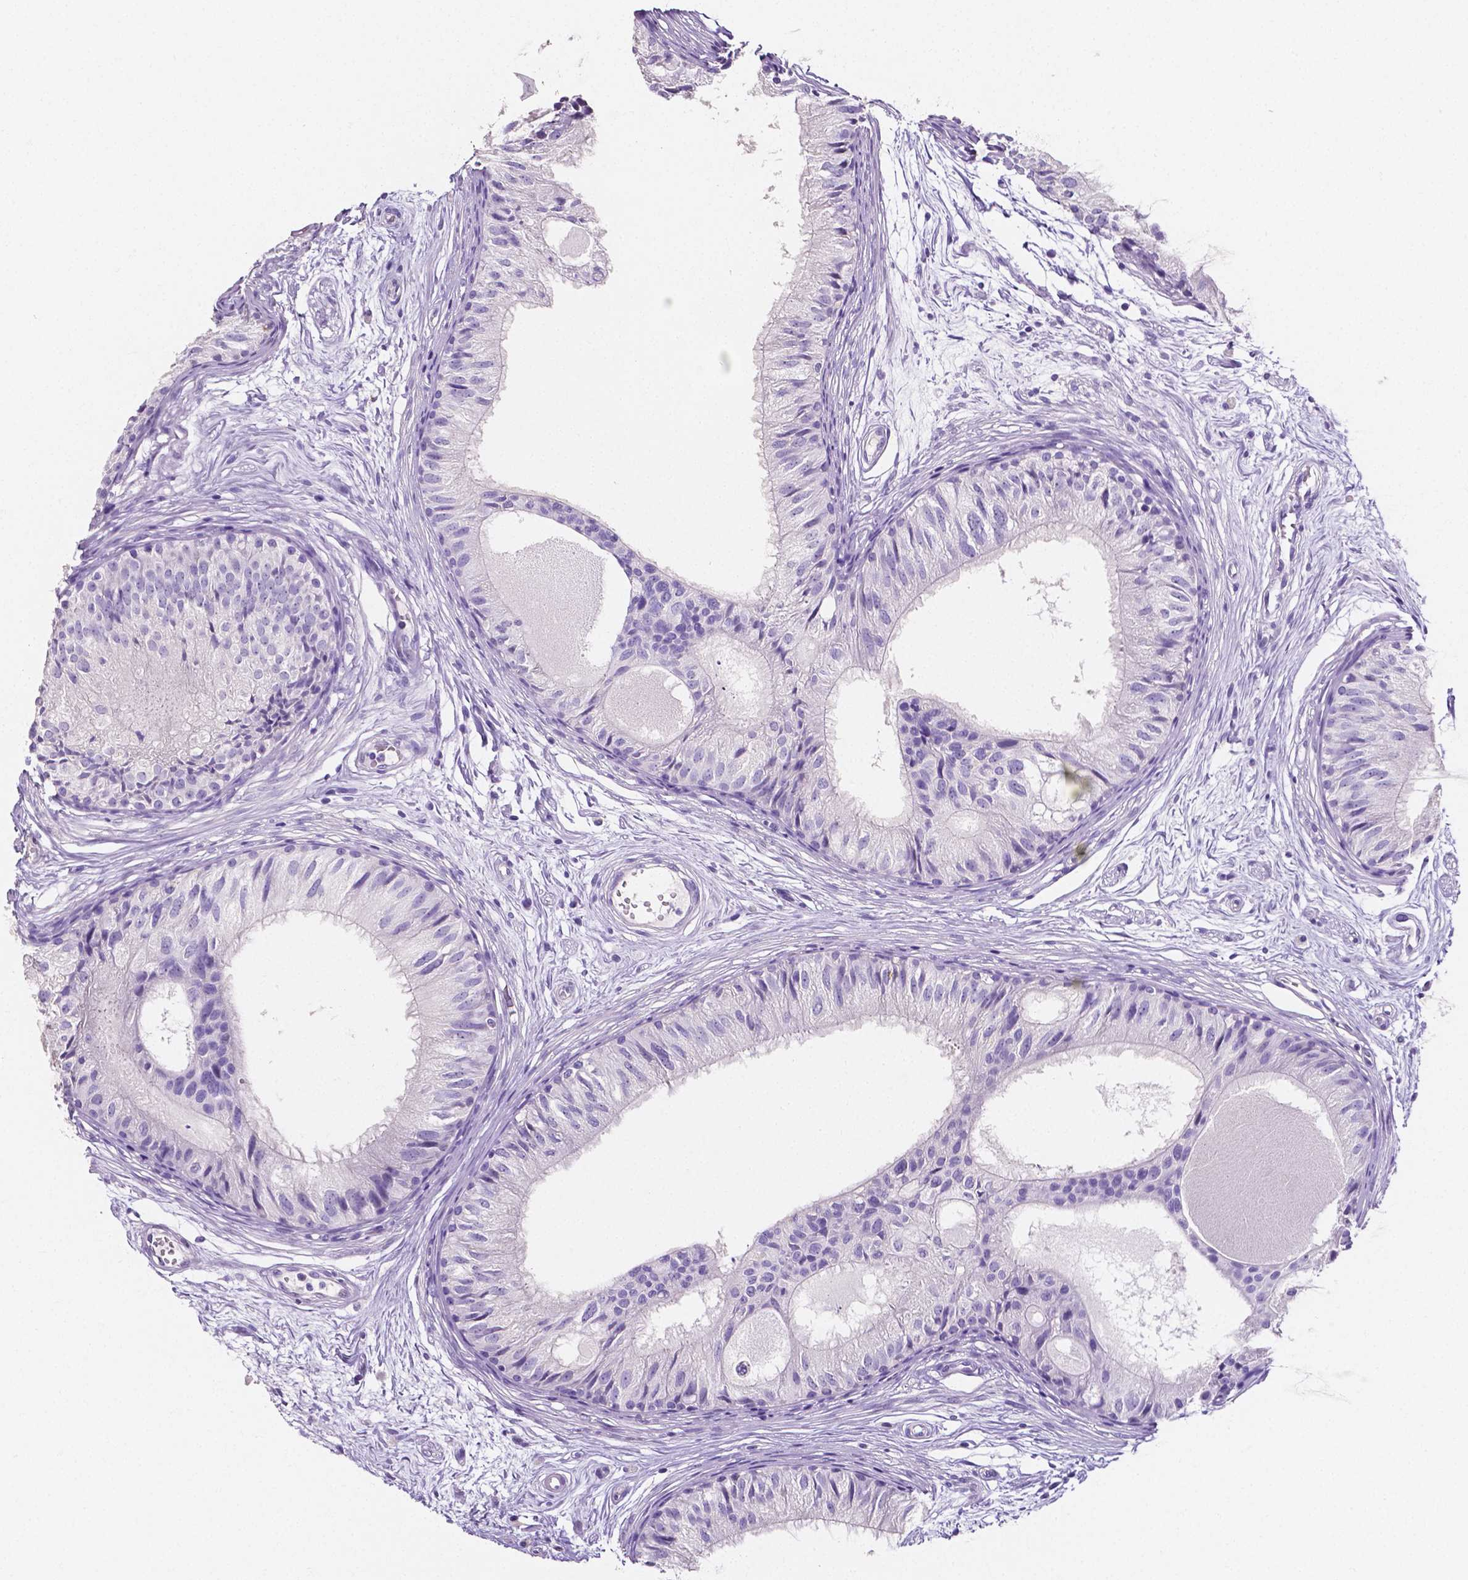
{"staining": {"intensity": "negative", "quantity": "none", "location": "none"}, "tissue": "epididymis", "cell_type": "Glandular cells", "image_type": "normal", "snomed": [{"axis": "morphology", "description": "Normal tissue, NOS"}, {"axis": "topography", "description": "Epididymis"}], "caption": "Immunohistochemistry micrograph of benign epididymis: human epididymis stained with DAB (3,3'-diaminobenzidine) demonstrates no significant protein staining in glandular cells.", "gene": "SLC22A2", "patient": {"sex": "male", "age": 25}}